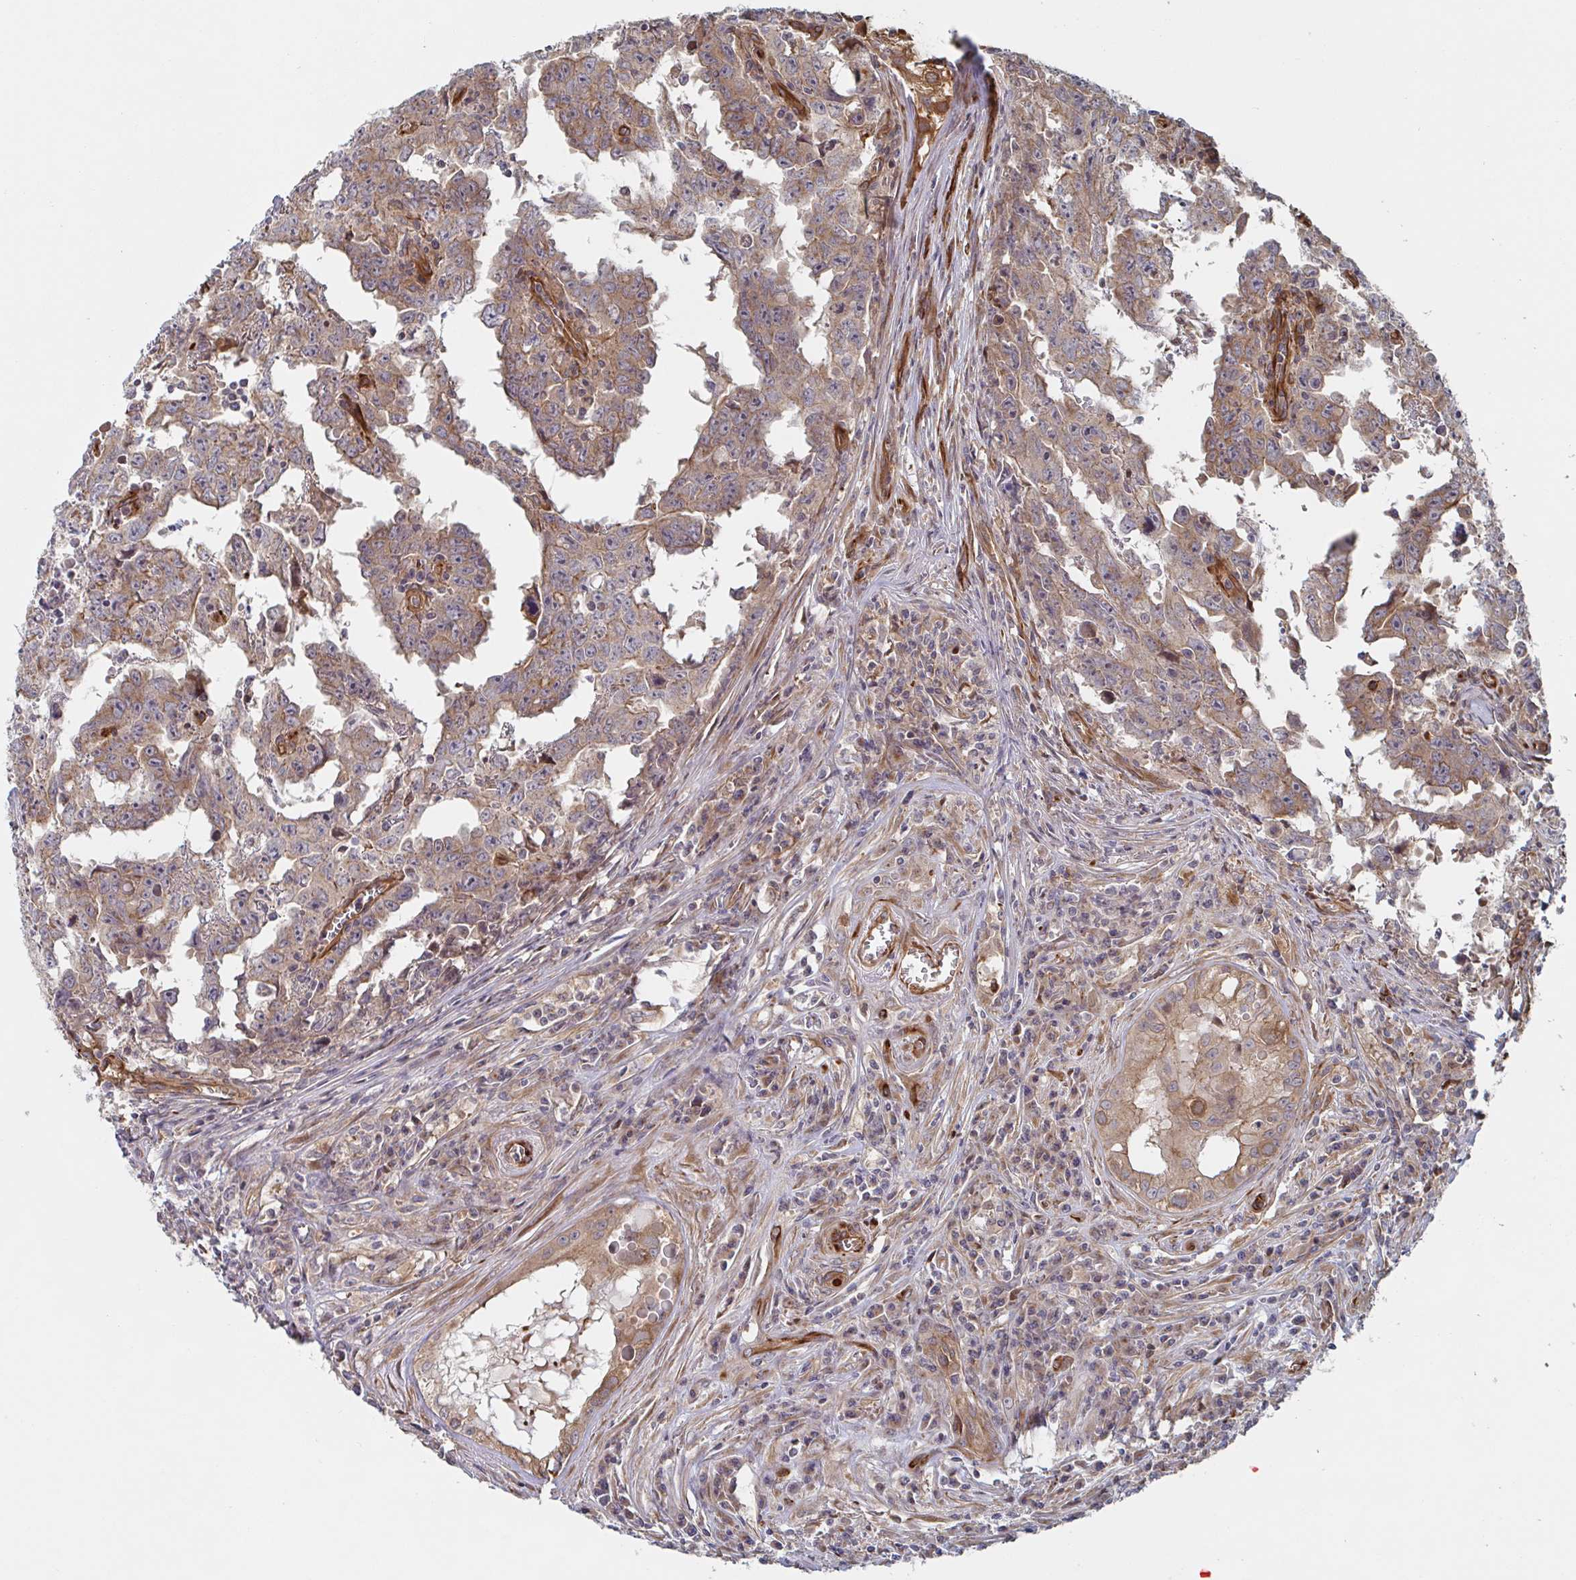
{"staining": {"intensity": "weak", "quantity": ">75%", "location": "cytoplasmic/membranous"}, "tissue": "testis cancer", "cell_type": "Tumor cells", "image_type": "cancer", "snomed": [{"axis": "morphology", "description": "Carcinoma, Embryonal, NOS"}, {"axis": "topography", "description": "Testis"}], "caption": "Weak cytoplasmic/membranous positivity for a protein is identified in about >75% of tumor cells of testis embryonal carcinoma using immunohistochemistry (IHC).", "gene": "DVL3", "patient": {"sex": "male", "age": 22}}